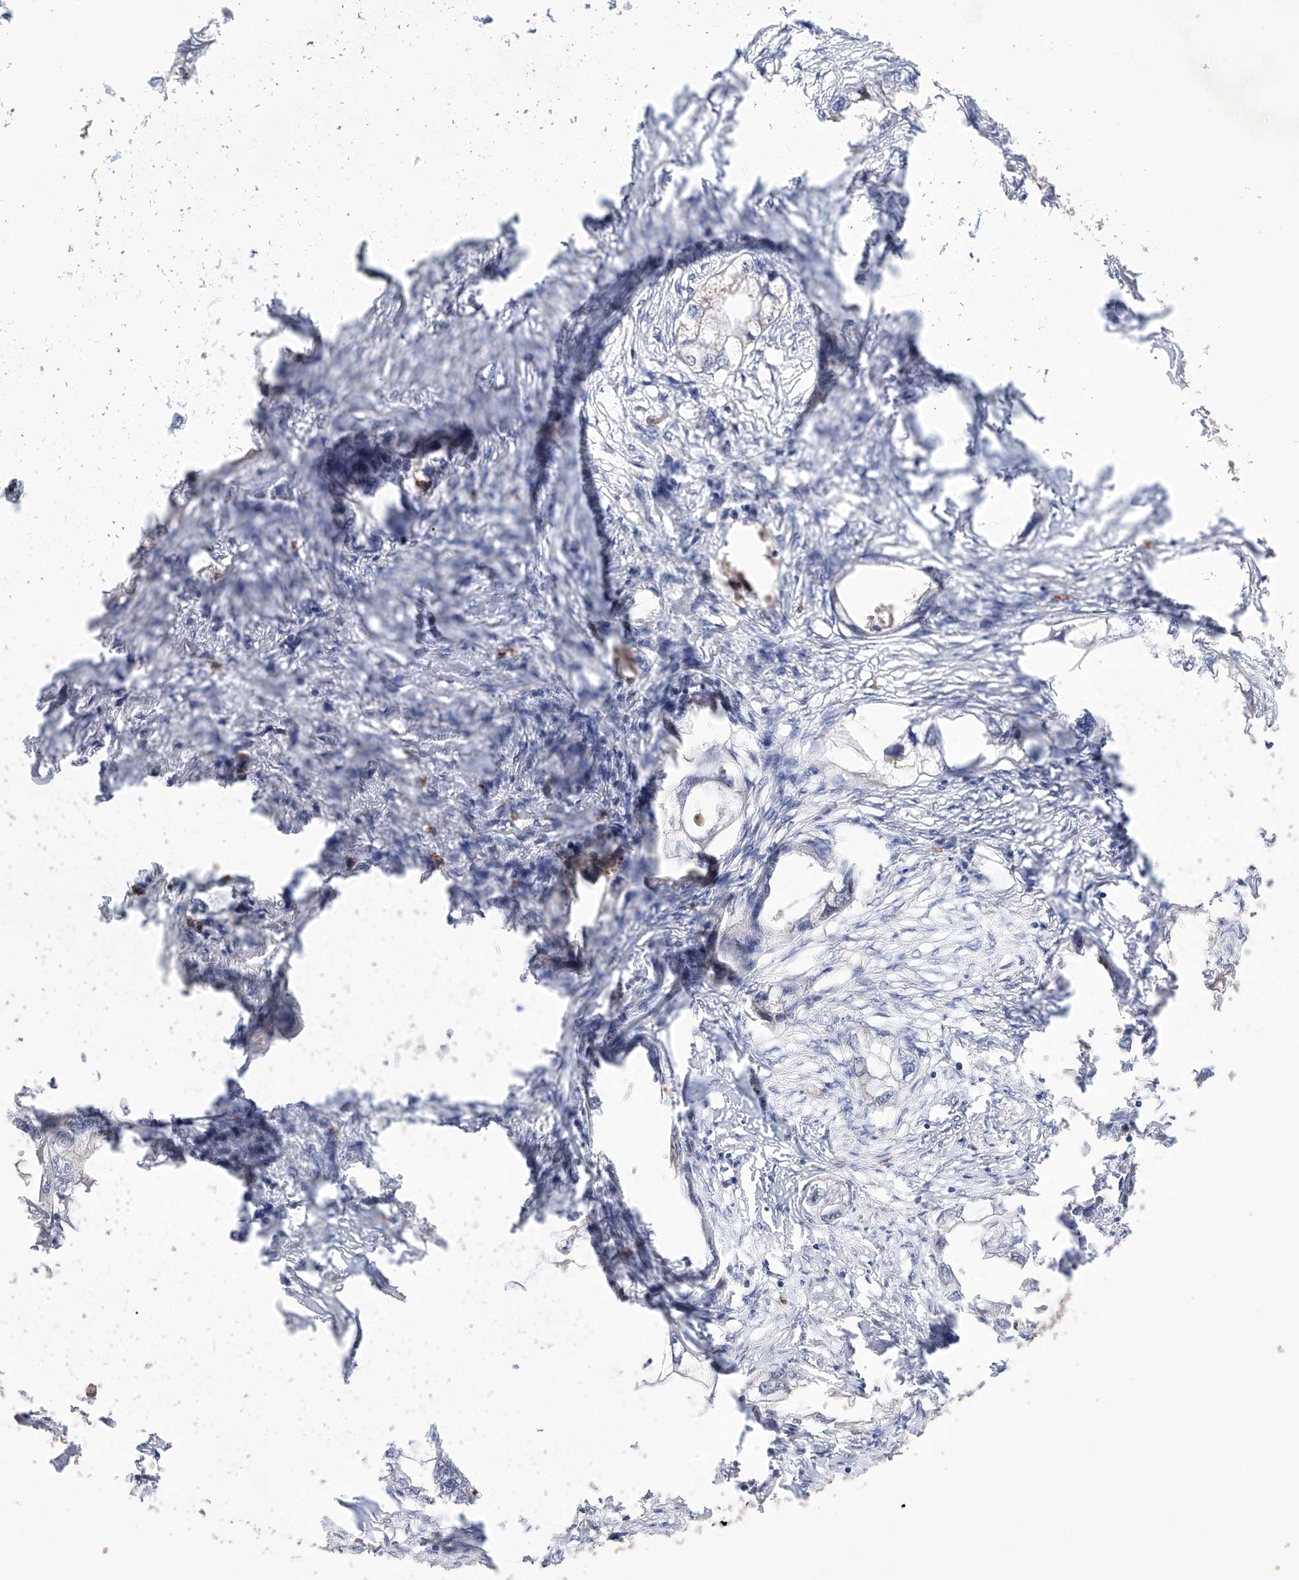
{"staining": {"intensity": "negative", "quantity": "none", "location": "none"}, "tissue": "endometrial cancer", "cell_type": "Tumor cells", "image_type": "cancer", "snomed": [{"axis": "morphology", "description": "Adenocarcinoma, NOS"}, {"axis": "morphology", "description": "Adenocarcinoma, metastatic, NOS"}, {"axis": "topography", "description": "Adipose tissue"}, {"axis": "topography", "description": "Endometrium"}], "caption": "There is no significant positivity in tumor cells of endometrial metastatic adenocarcinoma.", "gene": "AFG1L", "patient": {"sex": "female", "age": 67}}